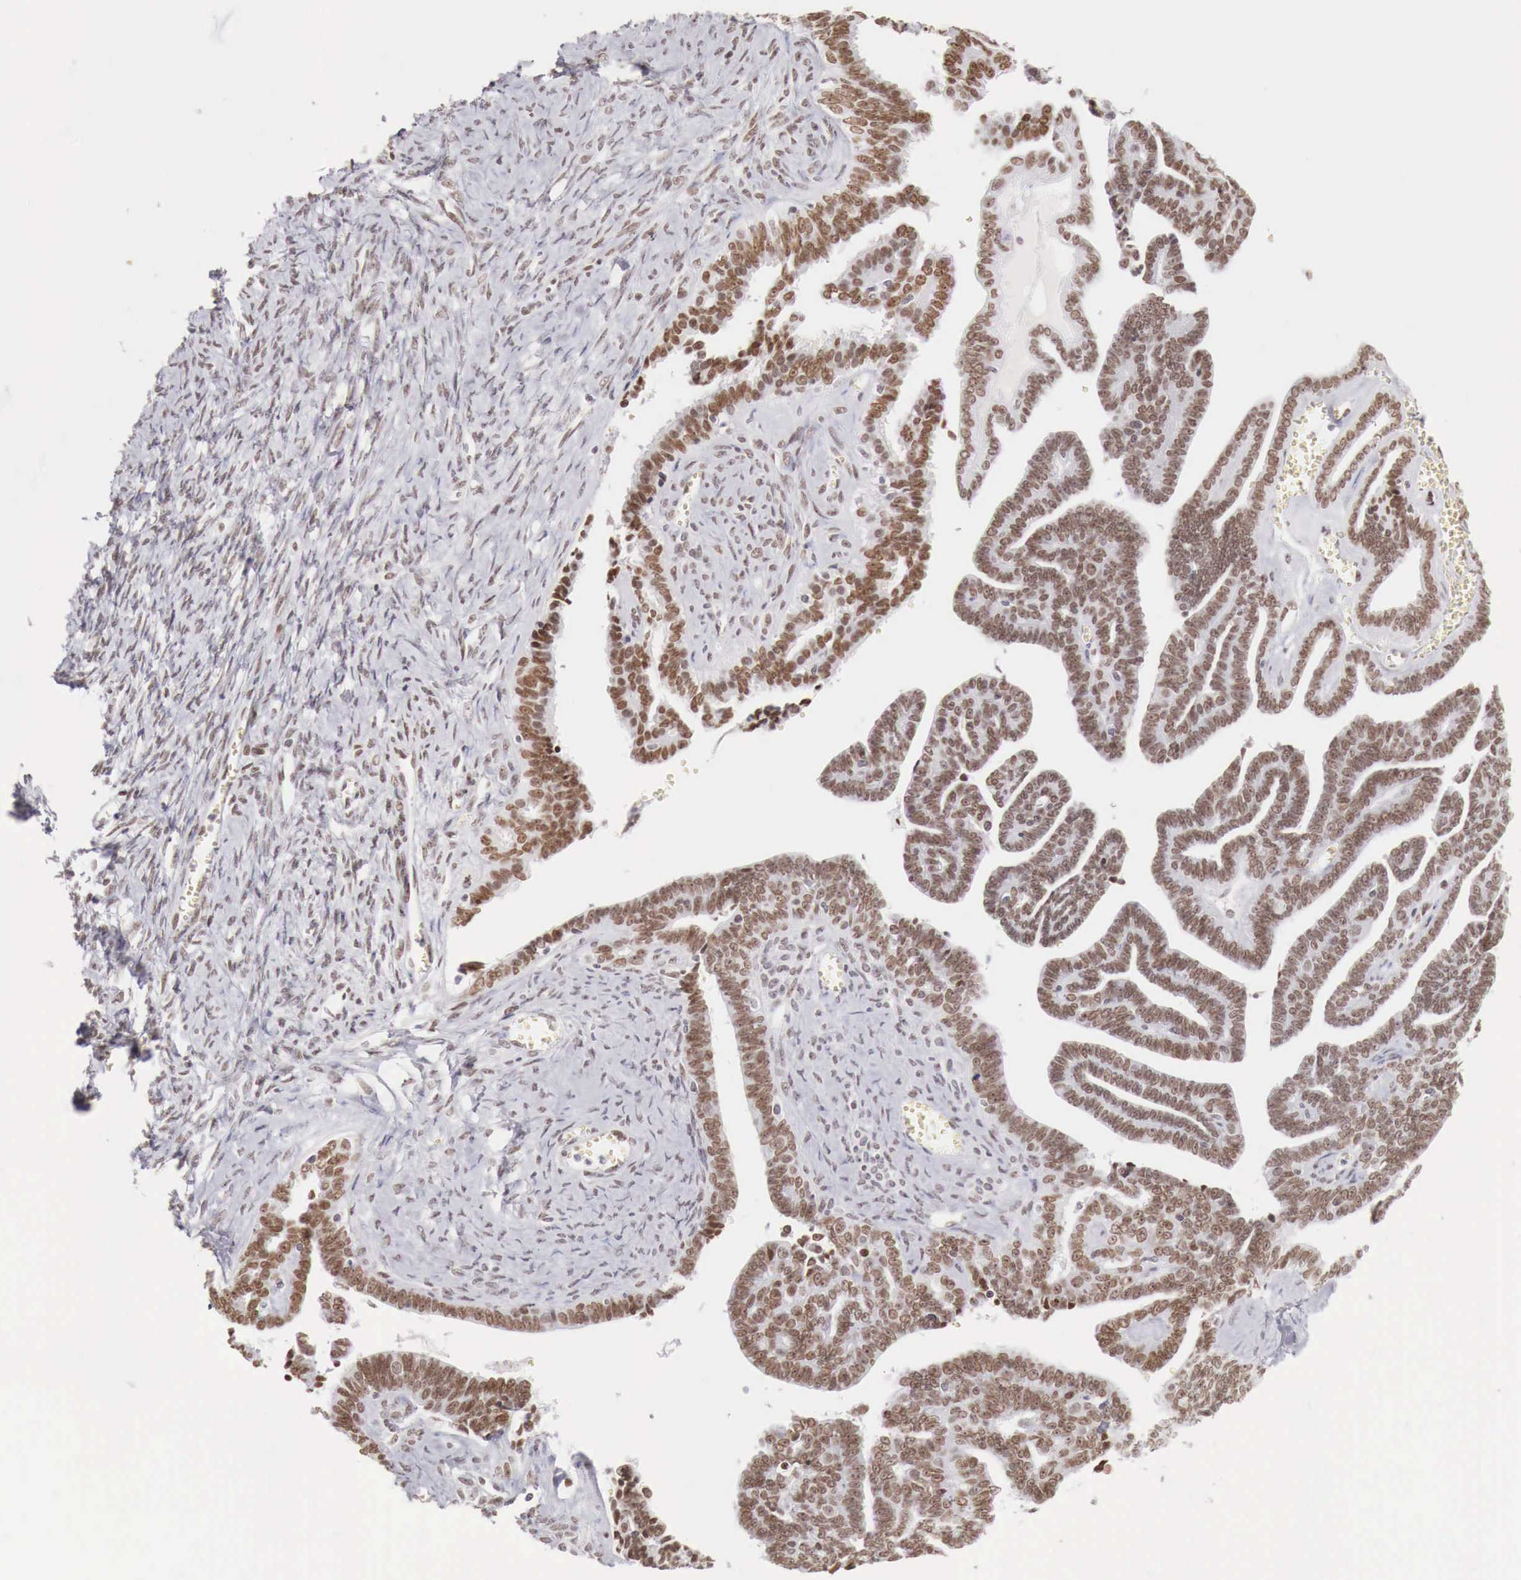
{"staining": {"intensity": "moderate", "quantity": "25%-75%", "location": "nuclear"}, "tissue": "ovarian cancer", "cell_type": "Tumor cells", "image_type": "cancer", "snomed": [{"axis": "morphology", "description": "Cystadenocarcinoma, serous, NOS"}, {"axis": "topography", "description": "Ovary"}], "caption": "Brown immunohistochemical staining in serous cystadenocarcinoma (ovarian) shows moderate nuclear positivity in approximately 25%-75% of tumor cells.", "gene": "PHF14", "patient": {"sex": "female", "age": 71}}